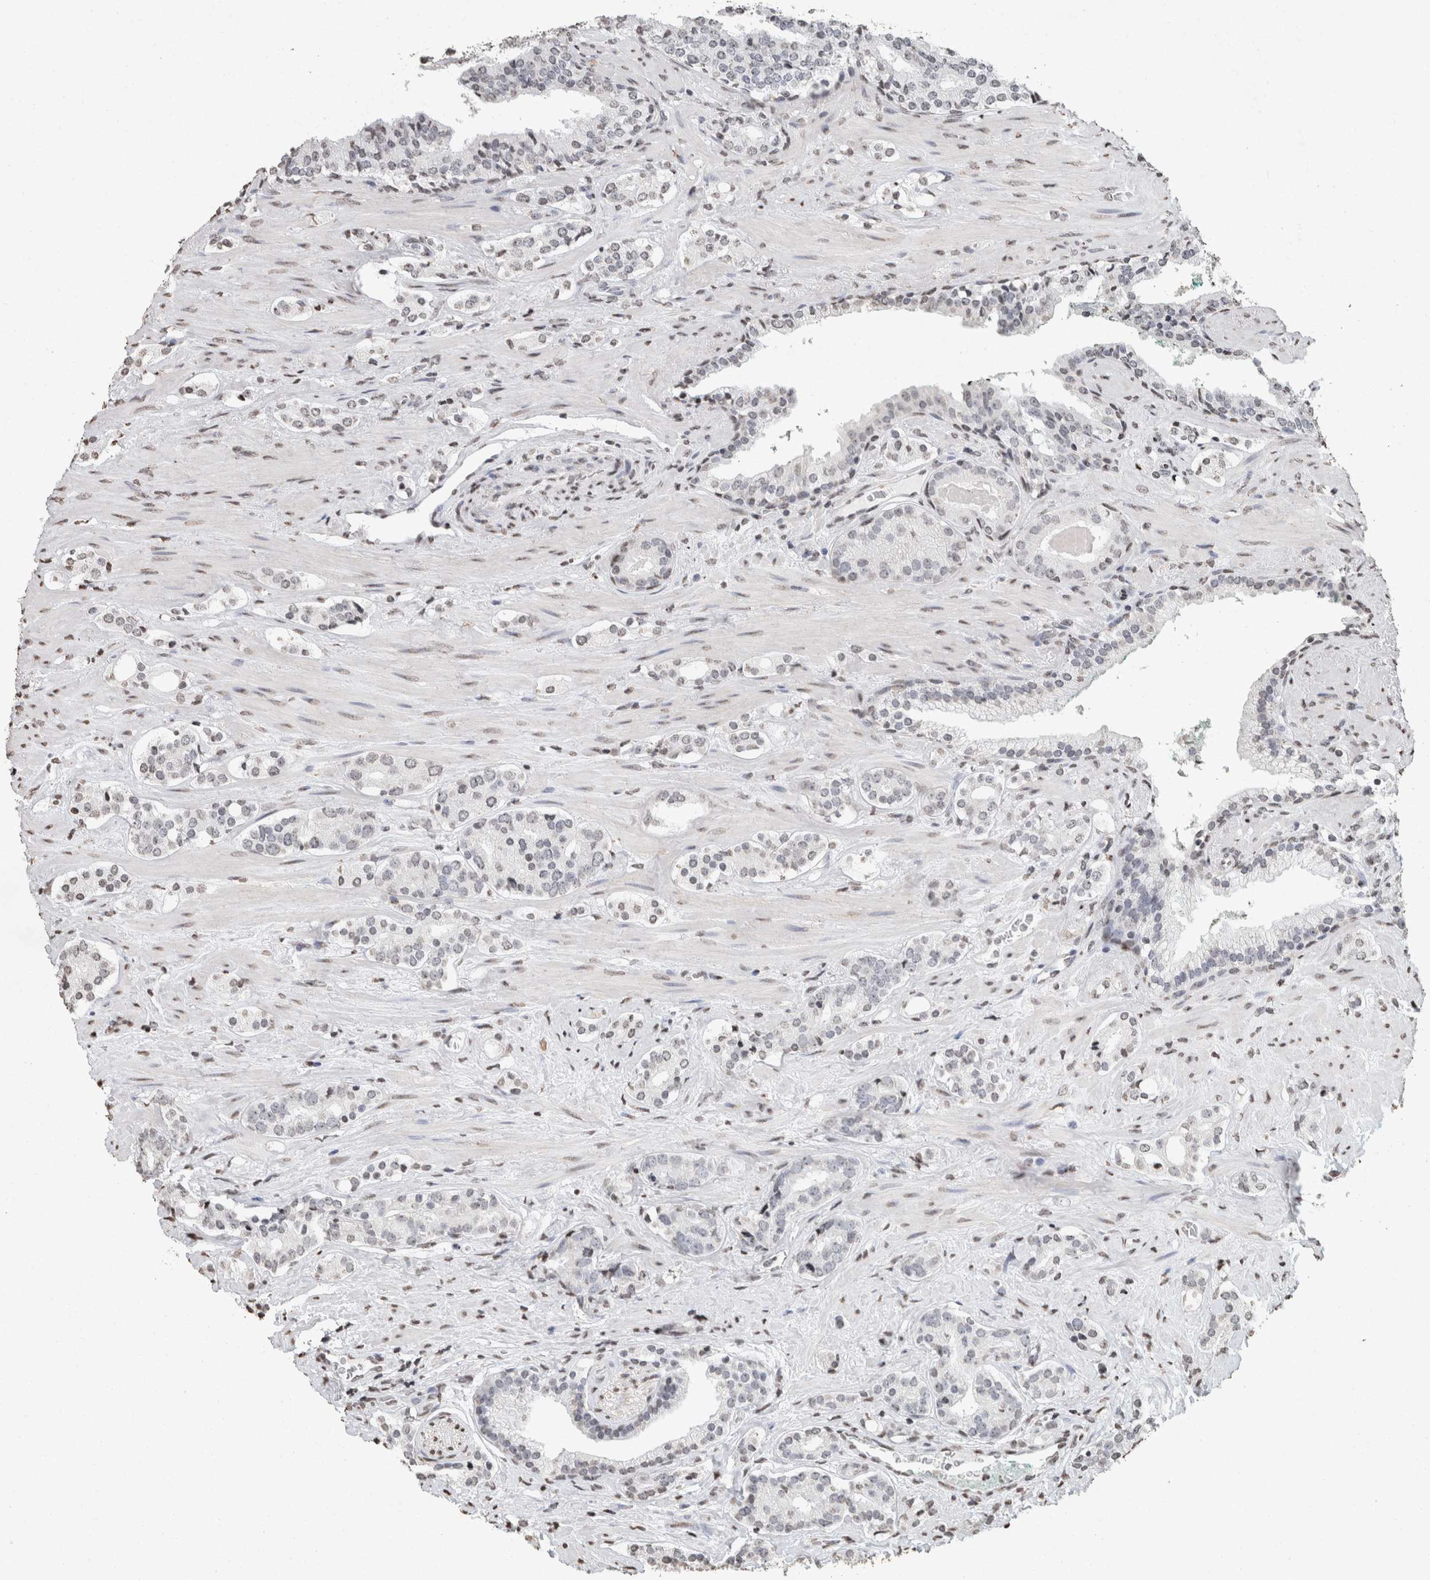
{"staining": {"intensity": "weak", "quantity": "<25%", "location": "nuclear"}, "tissue": "prostate cancer", "cell_type": "Tumor cells", "image_type": "cancer", "snomed": [{"axis": "morphology", "description": "Adenocarcinoma, High grade"}, {"axis": "topography", "description": "Prostate"}], "caption": "An immunohistochemistry image of prostate cancer is shown. There is no staining in tumor cells of prostate cancer.", "gene": "CNTN1", "patient": {"sex": "male", "age": 71}}